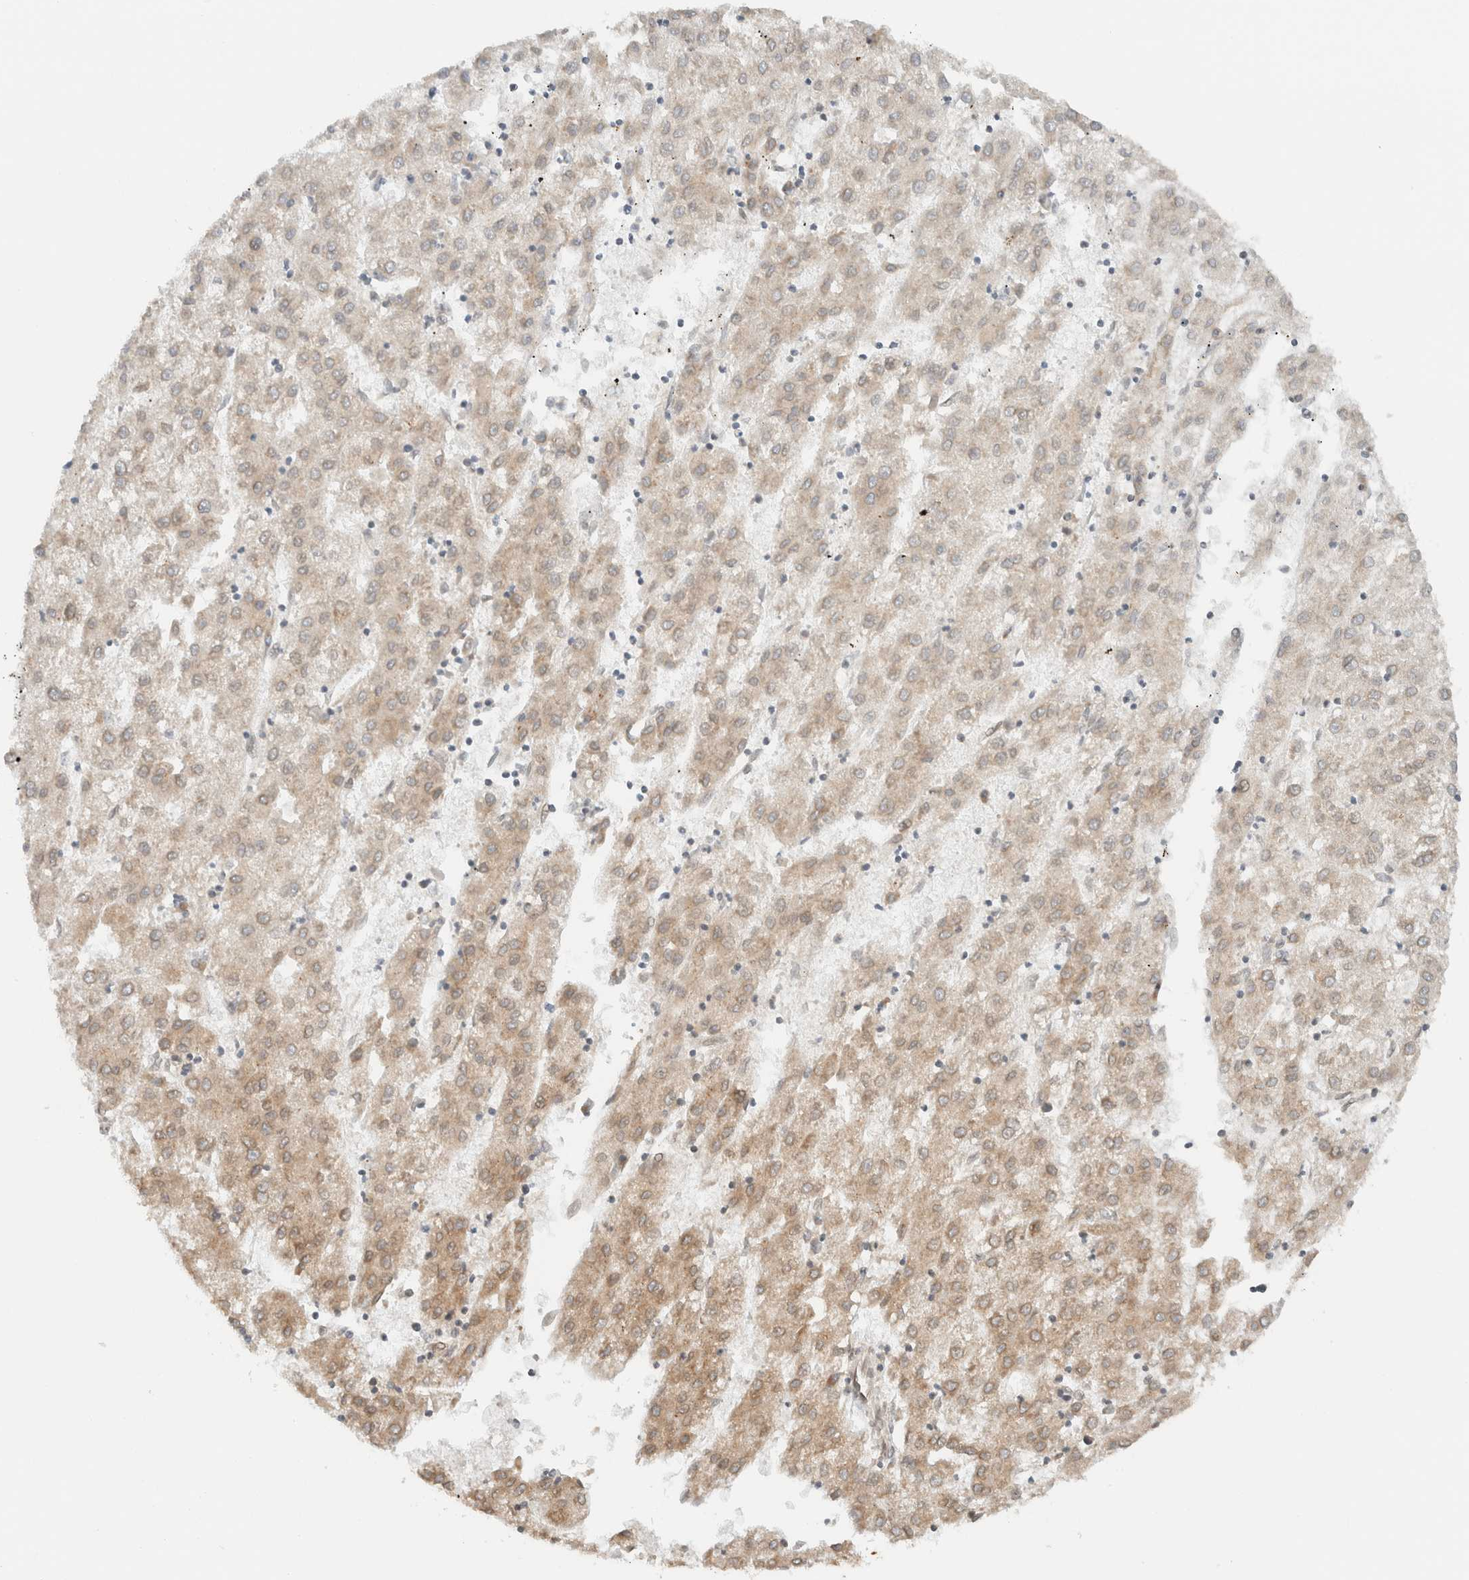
{"staining": {"intensity": "moderate", "quantity": "<25%", "location": "cytoplasmic/membranous"}, "tissue": "liver cancer", "cell_type": "Tumor cells", "image_type": "cancer", "snomed": [{"axis": "morphology", "description": "Carcinoma, Hepatocellular, NOS"}, {"axis": "topography", "description": "Liver"}], "caption": "IHC micrograph of neoplastic tissue: human hepatocellular carcinoma (liver) stained using IHC demonstrates low levels of moderate protein expression localized specifically in the cytoplasmic/membranous of tumor cells, appearing as a cytoplasmic/membranous brown color.", "gene": "ARFGEF2", "patient": {"sex": "male", "age": 72}}